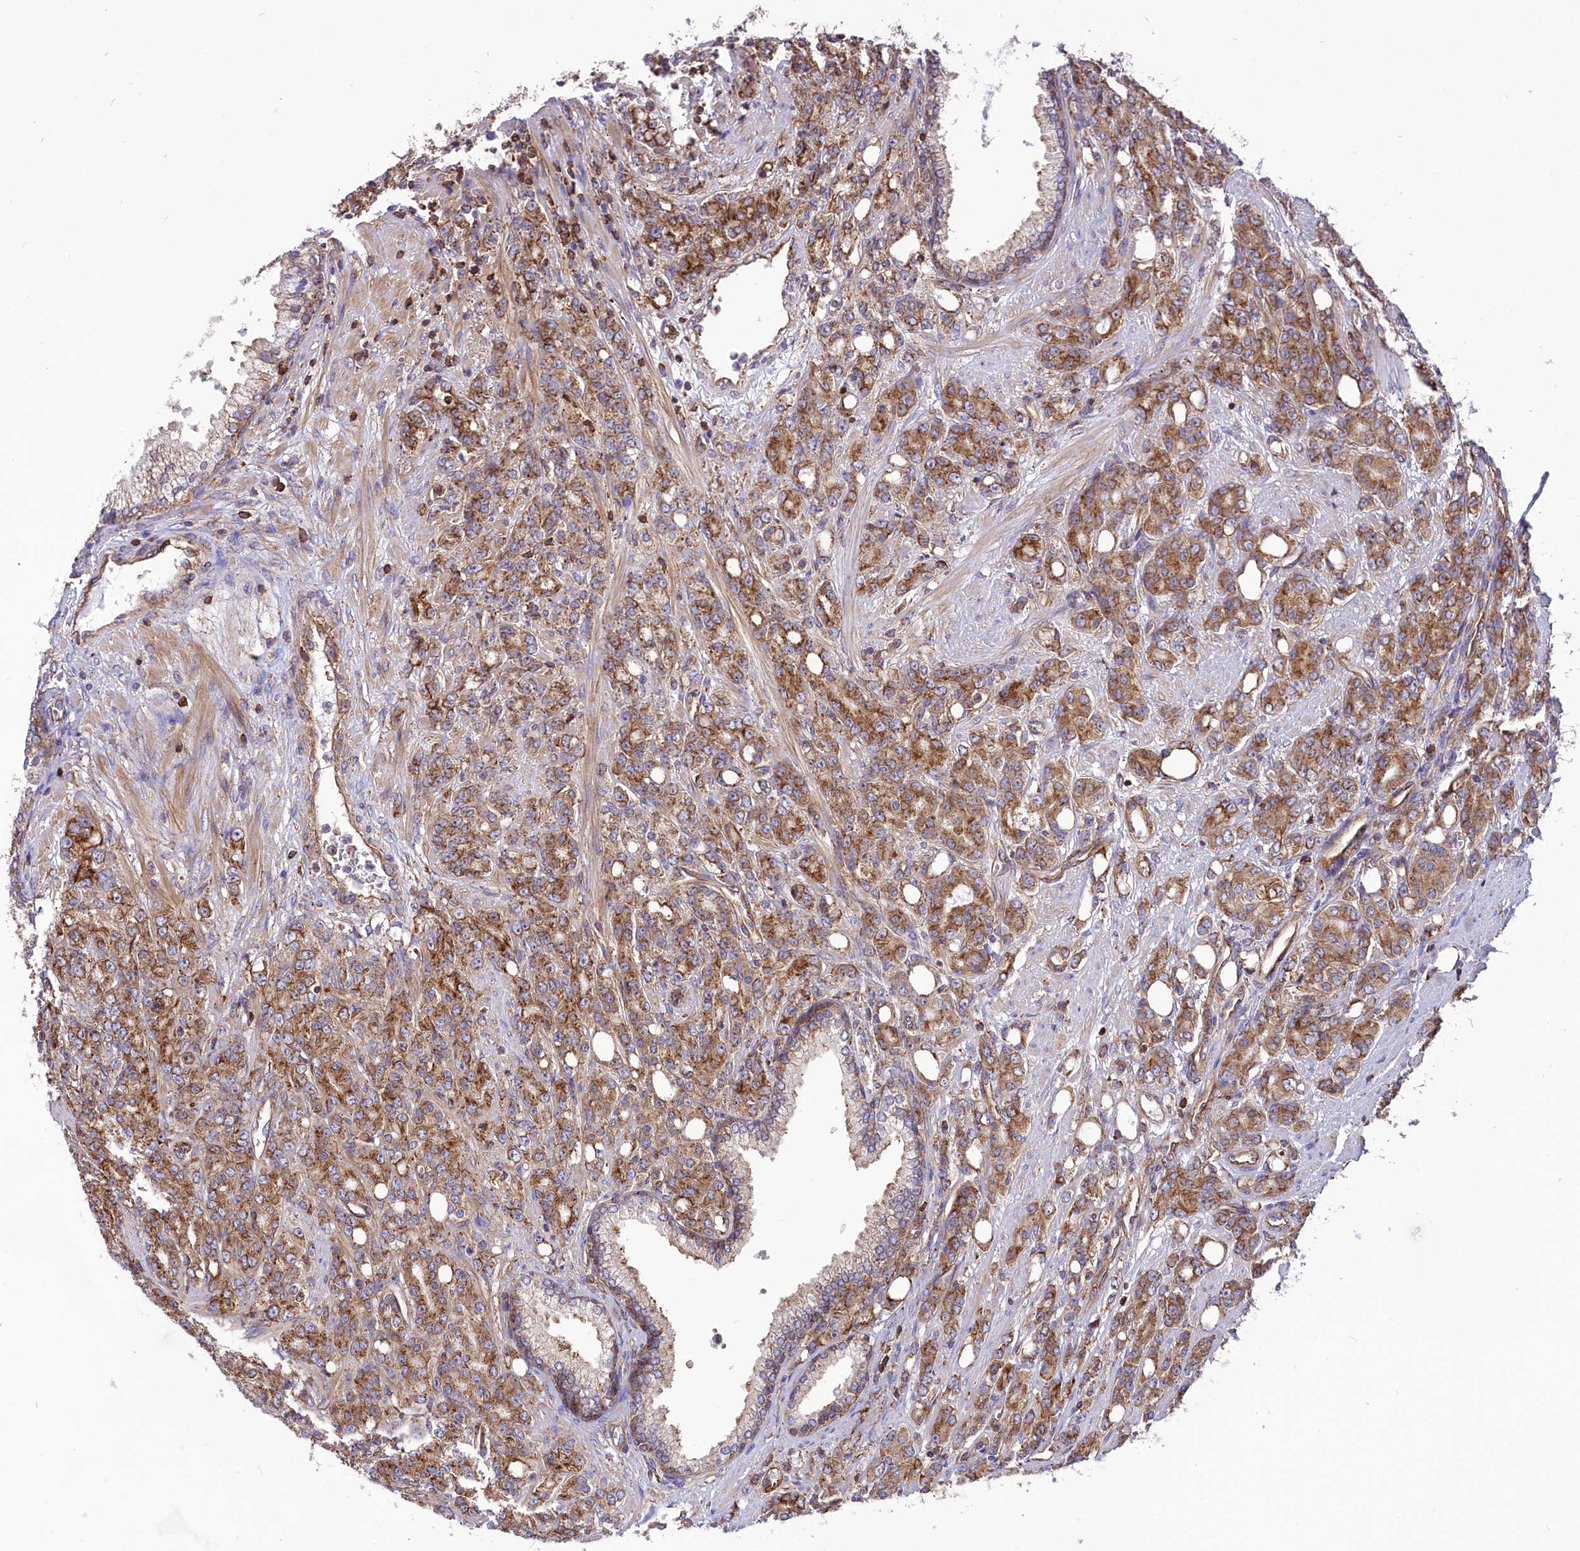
{"staining": {"intensity": "strong", "quantity": ">75%", "location": "cytoplasmic/membranous"}, "tissue": "prostate cancer", "cell_type": "Tumor cells", "image_type": "cancer", "snomed": [{"axis": "morphology", "description": "Adenocarcinoma, High grade"}, {"axis": "topography", "description": "Prostate"}], "caption": "Brown immunohistochemical staining in adenocarcinoma (high-grade) (prostate) shows strong cytoplasmic/membranous staining in about >75% of tumor cells.", "gene": "SEPTIN9", "patient": {"sex": "male", "age": 62}}